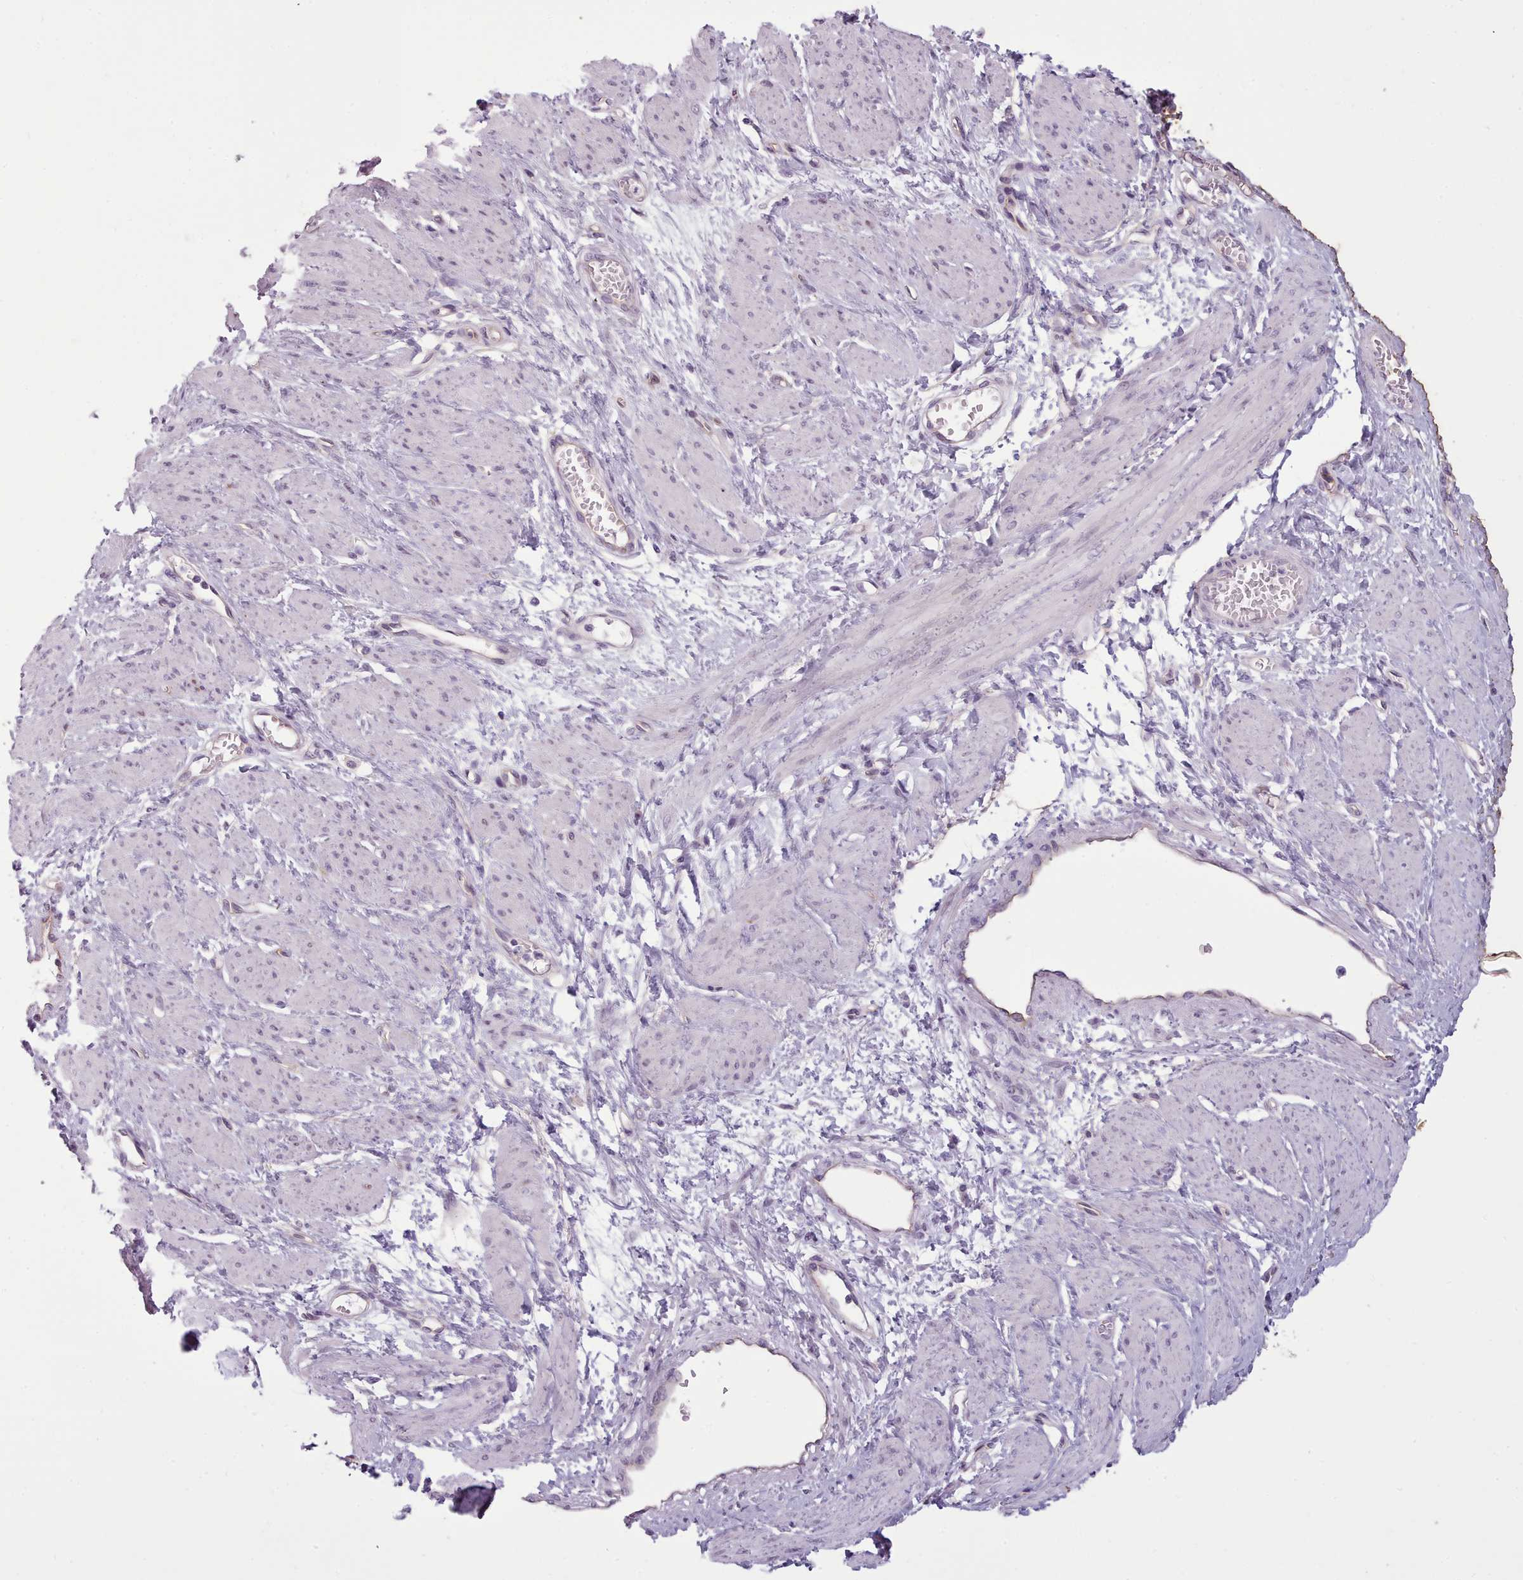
{"staining": {"intensity": "negative", "quantity": "none", "location": "none"}, "tissue": "smooth muscle", "cell_type": "Smooth muscle cells", "image_type": "normal", "snomed": [{"axis": "morphology", "description": "Normal tissue, NOS"}, {"axis": "topography", "description": "Smooth muscle"}, {"axis": "topography", "description": "Uterus"}], "caption": "This is an immunohistochemistry histopathology image of unremarkable human smooth muscle. There is no staining in smooth muscle cells.", "gene": "PLD4", "patient": {"sex": "female", "age": 39}}